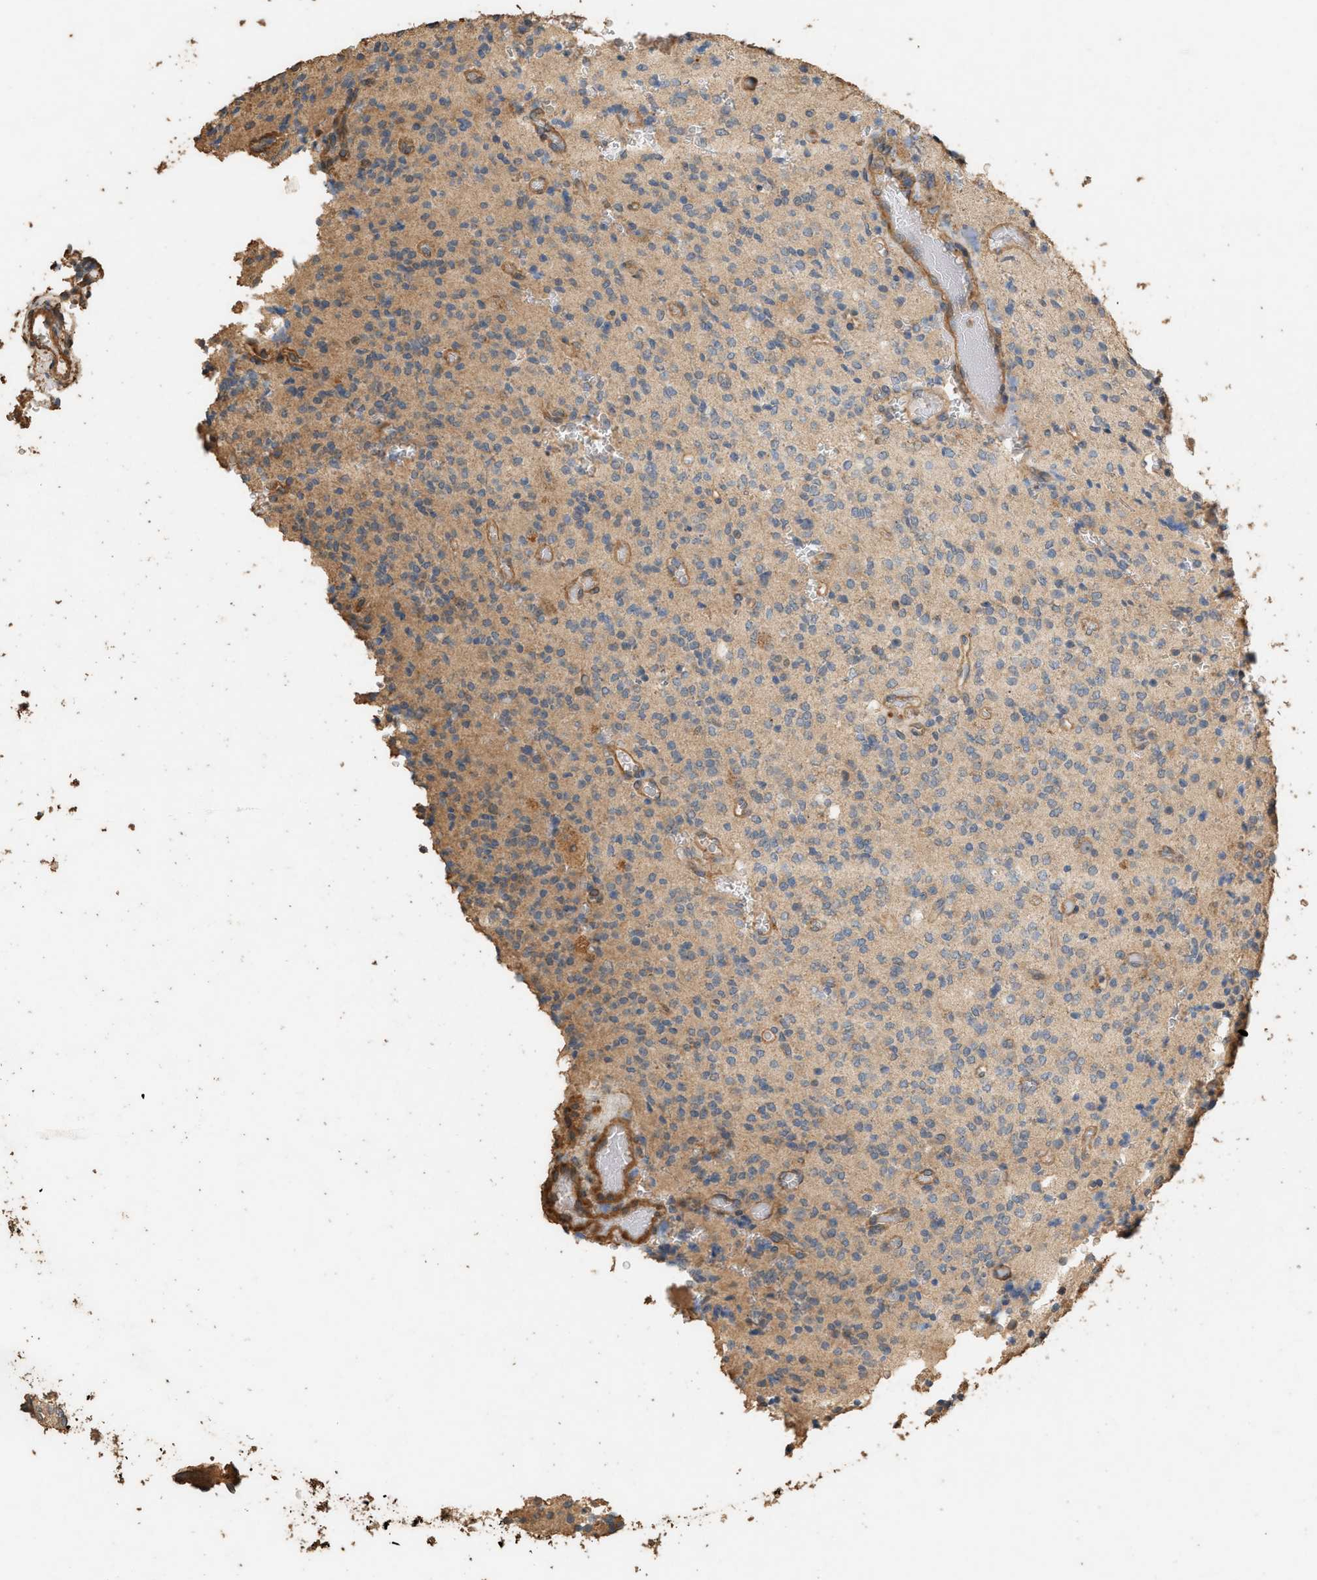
{"staining": {"intensity": "weak", "quantity": "<25%", "location": "cytoplasmic/membranous"}, "tissue": "glioma", "cell_type": "Tumor cells", "image_type": "cancer", "snomed": [{"axis": "morphology", "description": "Glioma, malignant, High grade"}, {"axis": "topography", "description": "Brain"}], "caption": "Tumor cells are negative for protein expression in human malignant glioma (high-grade).", "gene": "DCAF7", "patient": {"sex": "male", "age": 34}}